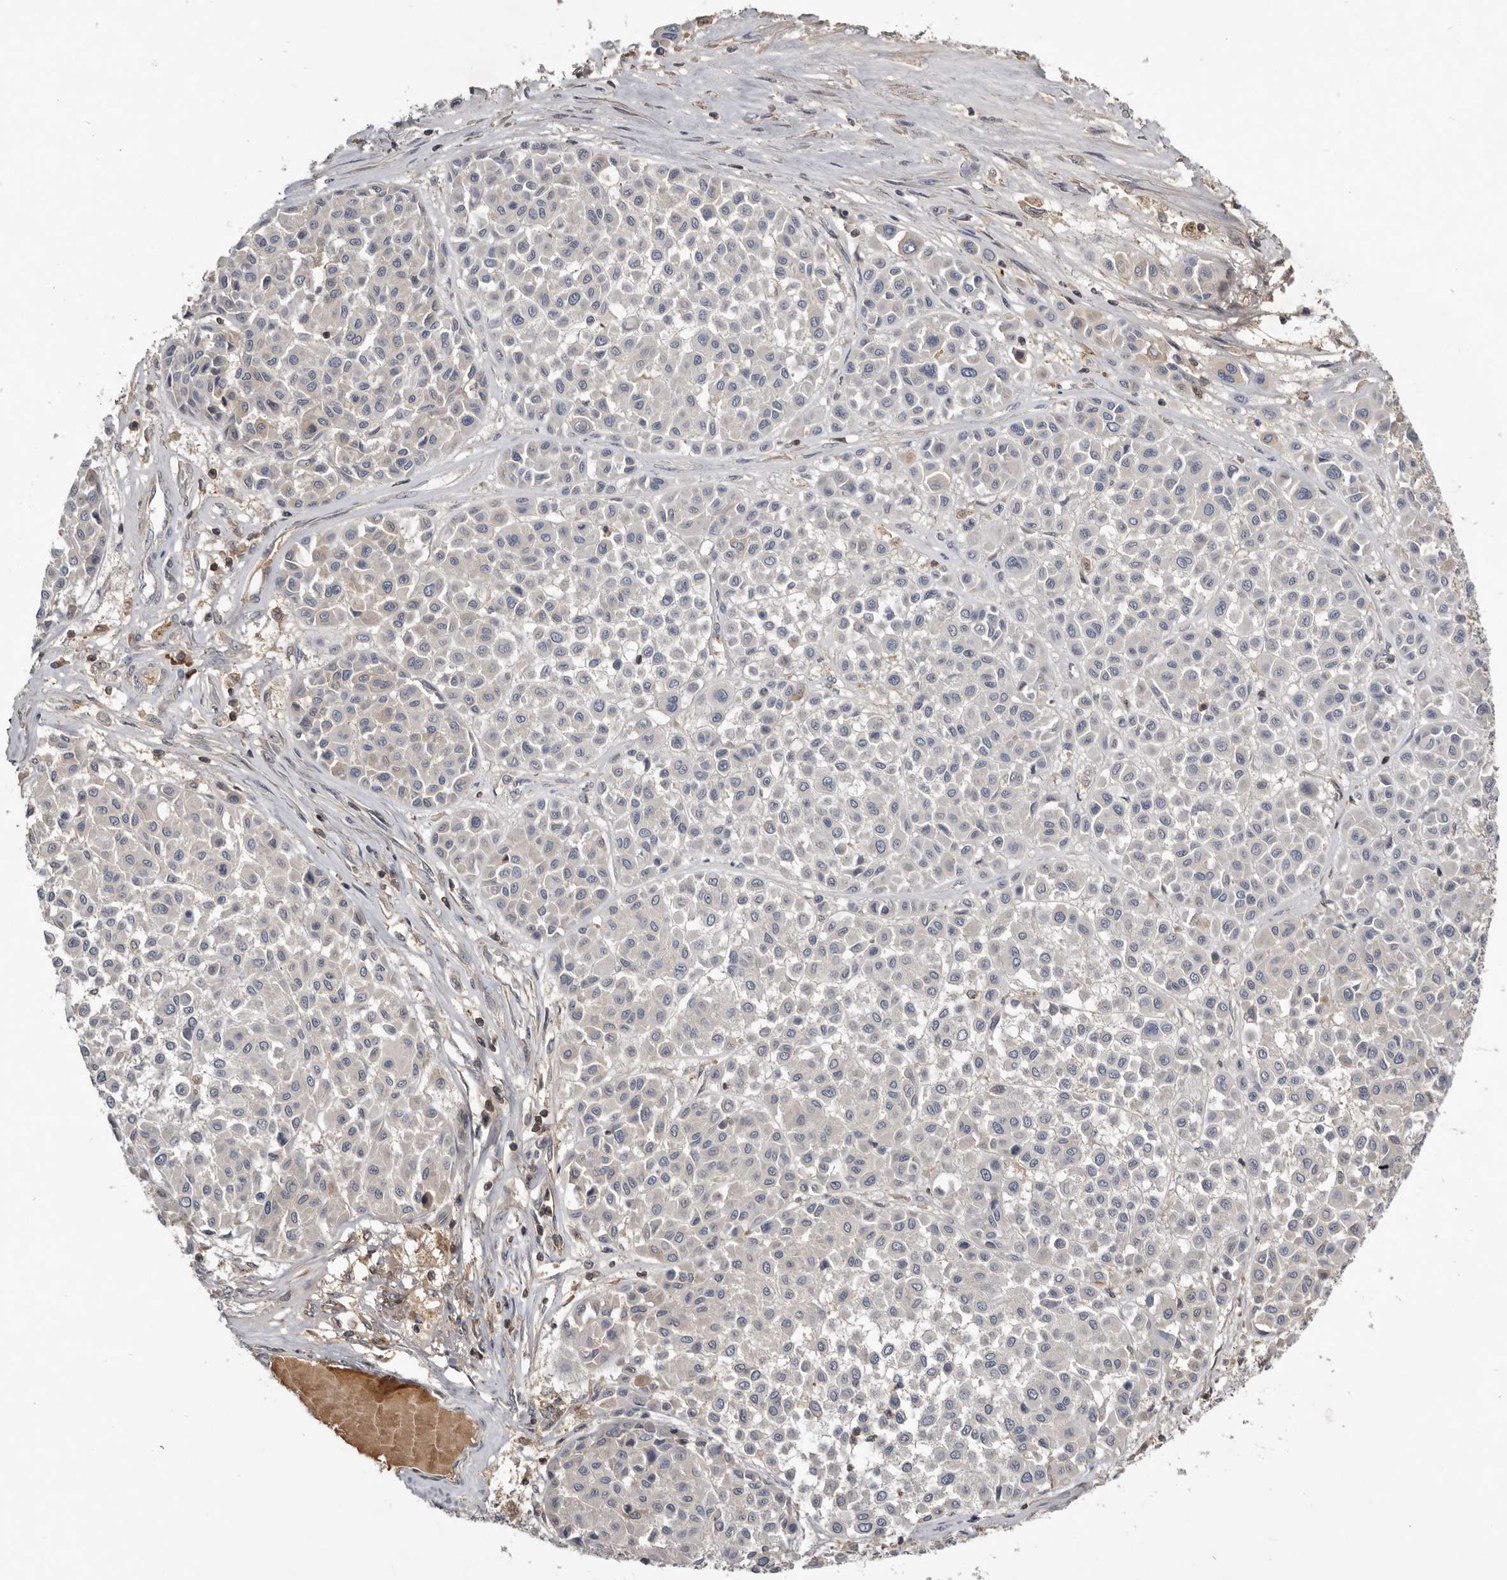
{"staining": {"intensity": "negative", "quantity": "none", "location": "none"}, "tissue": "melanoma", "cell_type": "Tumor cells", "image_type": "cancer", "snomed": [{"axis": "morphology", "description": "Malignant melanoma, Metastatic site"}, {"axis": "topography", "description": "Soft tissue"}], "caption": "IHC histopathology image of melanoma stained for a protein (brown), which exhibits no staining in tumor cells.", "gene": "TTC39A", "patient": {"sex": "male", "age": 41}}